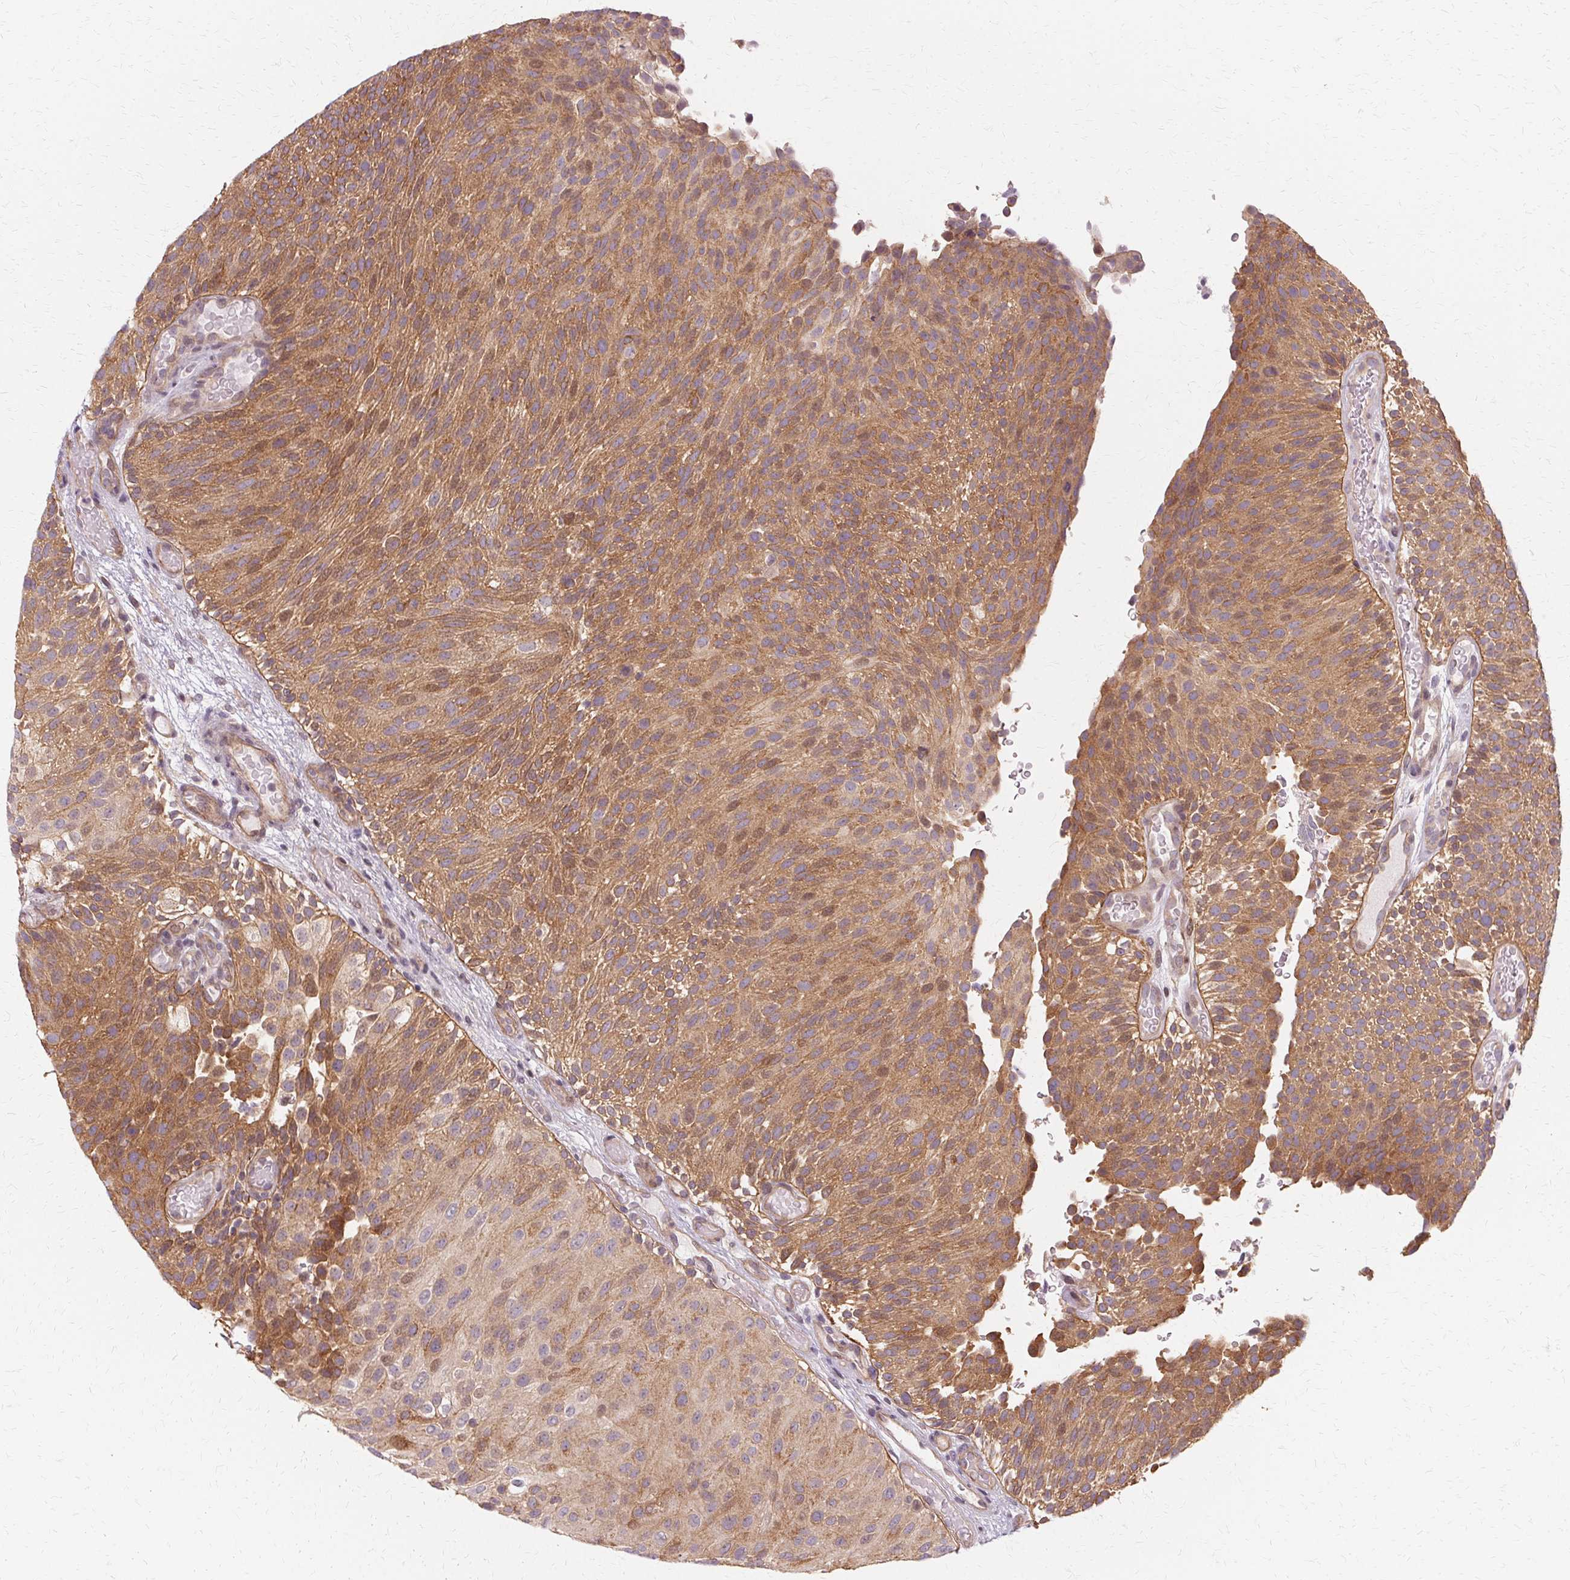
{"staining": {"intensity": "weak", "quantity": ">75%", "location": "cytoplasmic/membranous,nuclear"}, "tissue": "urothelial cancer", "cell_type": "Tumor cells", "image_type": "cancer", "snomed": [{"axis": "morphology", "description": "Urothelial carcinoma, Low grade"}, {"axis": "topography", "description": "Urinary bladder"}], "caption": "Tumor cells demonstrate low levels of weak cytoplasmic/membranous and nuclear positivity in approximately >75% of cells in human low-grade urothelial carcinoma. (Stains: DAB (3,3'-diaminobenzidine) in brown, nuclei in blue, Microscopy: brightfield microscopy at high magnification).", "gene": "USP8", "patient": {"sex": "male", "age": 78}}